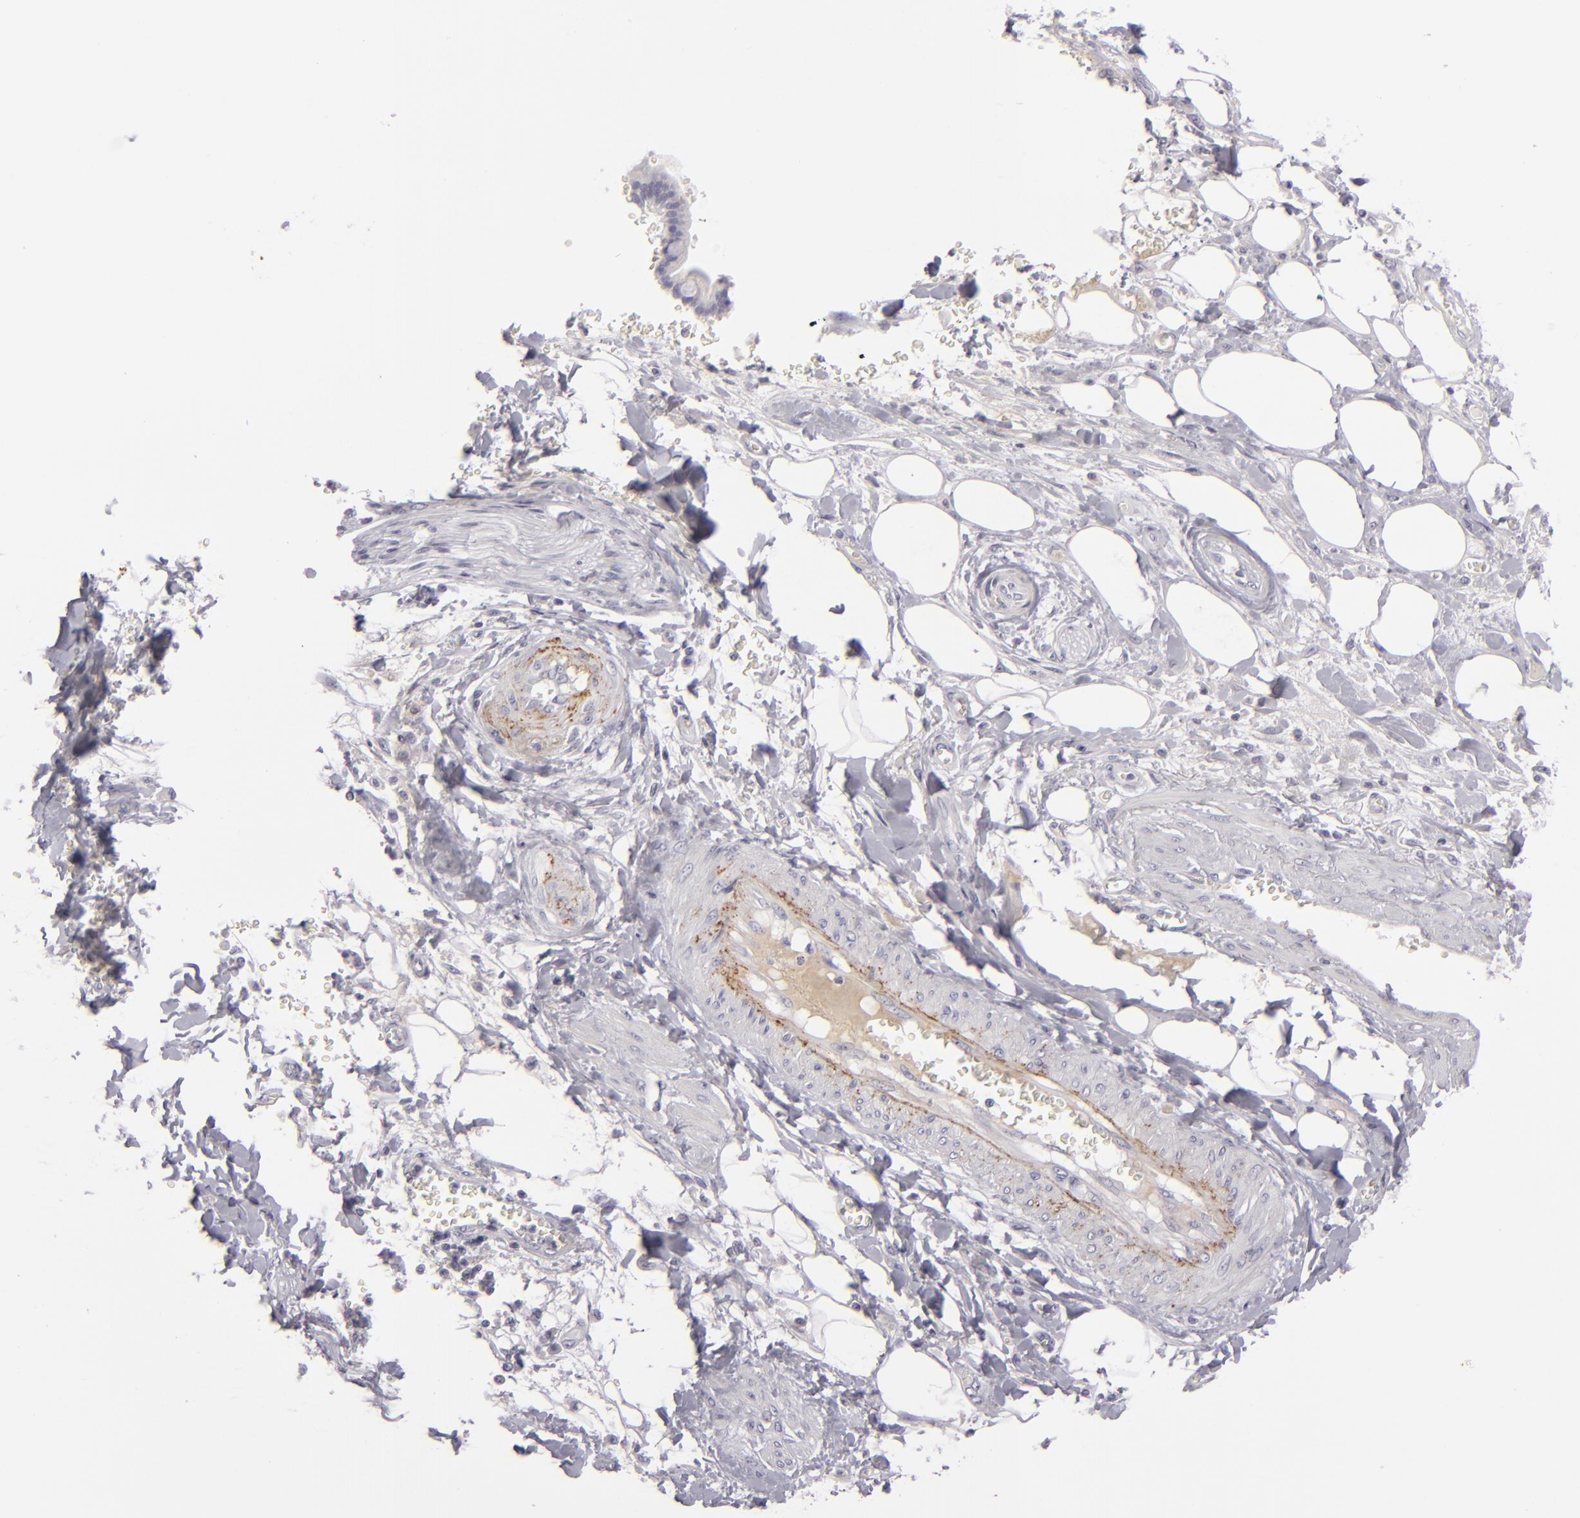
{"staining": {"intensity": "negative", "quantity": "none", "location": "none"}, "tissue": "pancreatic cancer", "cell_type": "Tumor cells", "image_type": "cancer", "snomed": [{"axis": "morphology", "description": "Adenocarcinoma, NOS"}, {"axis": "topography", "description": "Pancreas"}], "caption": "A high-resolution photomicrograph shows immunohistochemistry (IHC) staining of pancreatic cancer, which exhibits no significant staining in tumor cells. (Immunohistochemistry (ihc), brightfield microscopy, high magnification).", "gene": "C9", "patient": {"sex": "male", "age": 69}}